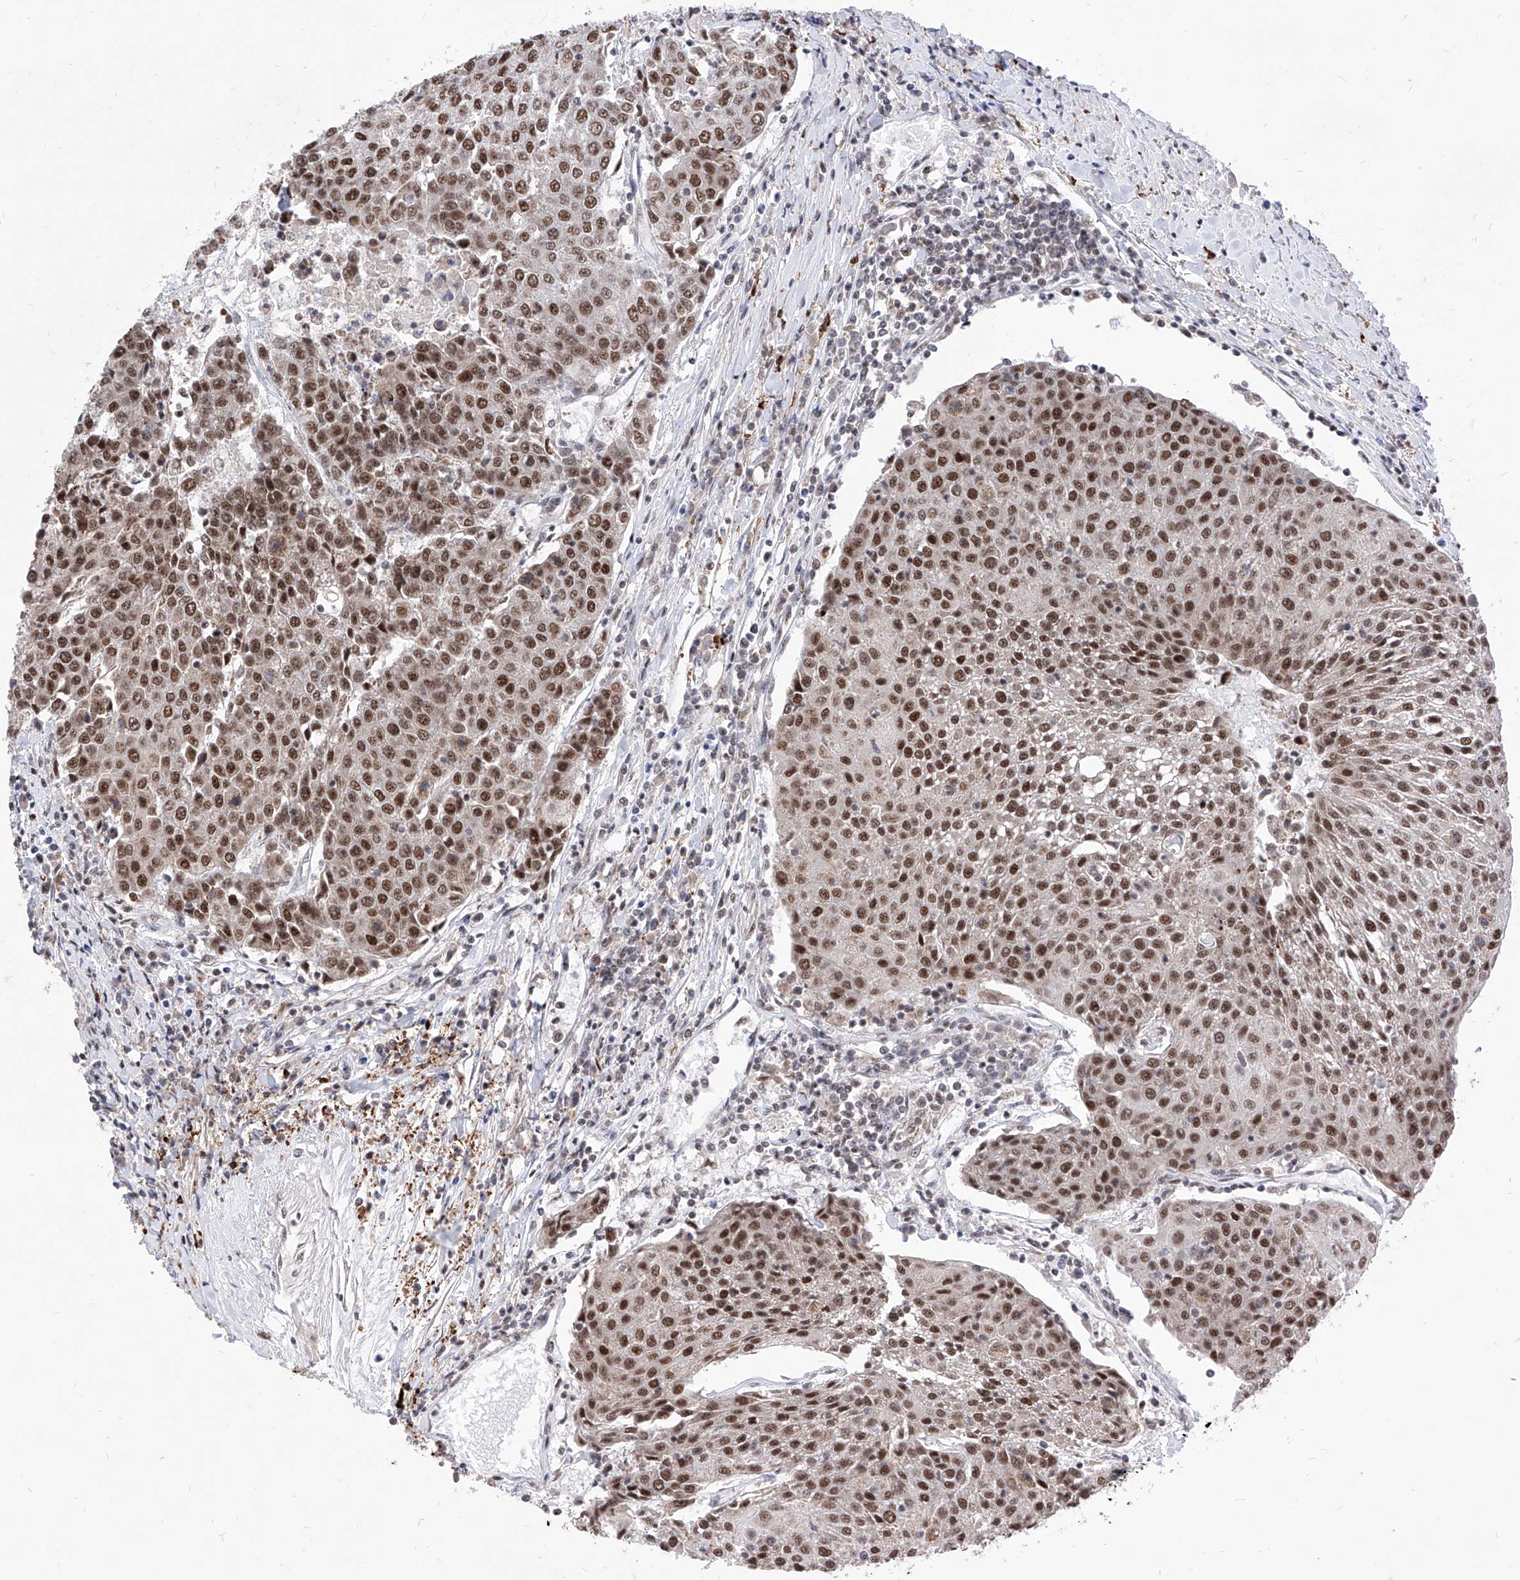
{"staining": {"intensity": "strong", "quantity": ">75%", "location": "nuclear"}, "tissue": "urothelial cancer", "cell_type": "Tumor cells", "image_type": "cancer", "snomed": [{"axis": "morphology", "description": "Urothelial carcinoma, High grade"}, {"axis": "topography", "description": "Urinary bladder"}], "caption": "A photomicrograph of urothelial cancer stained for a protein demonstrates strong nuclear brown staining in tumor cells.", "gene": "PHF5A", "patient": {"sex": "female", "age": 85}}